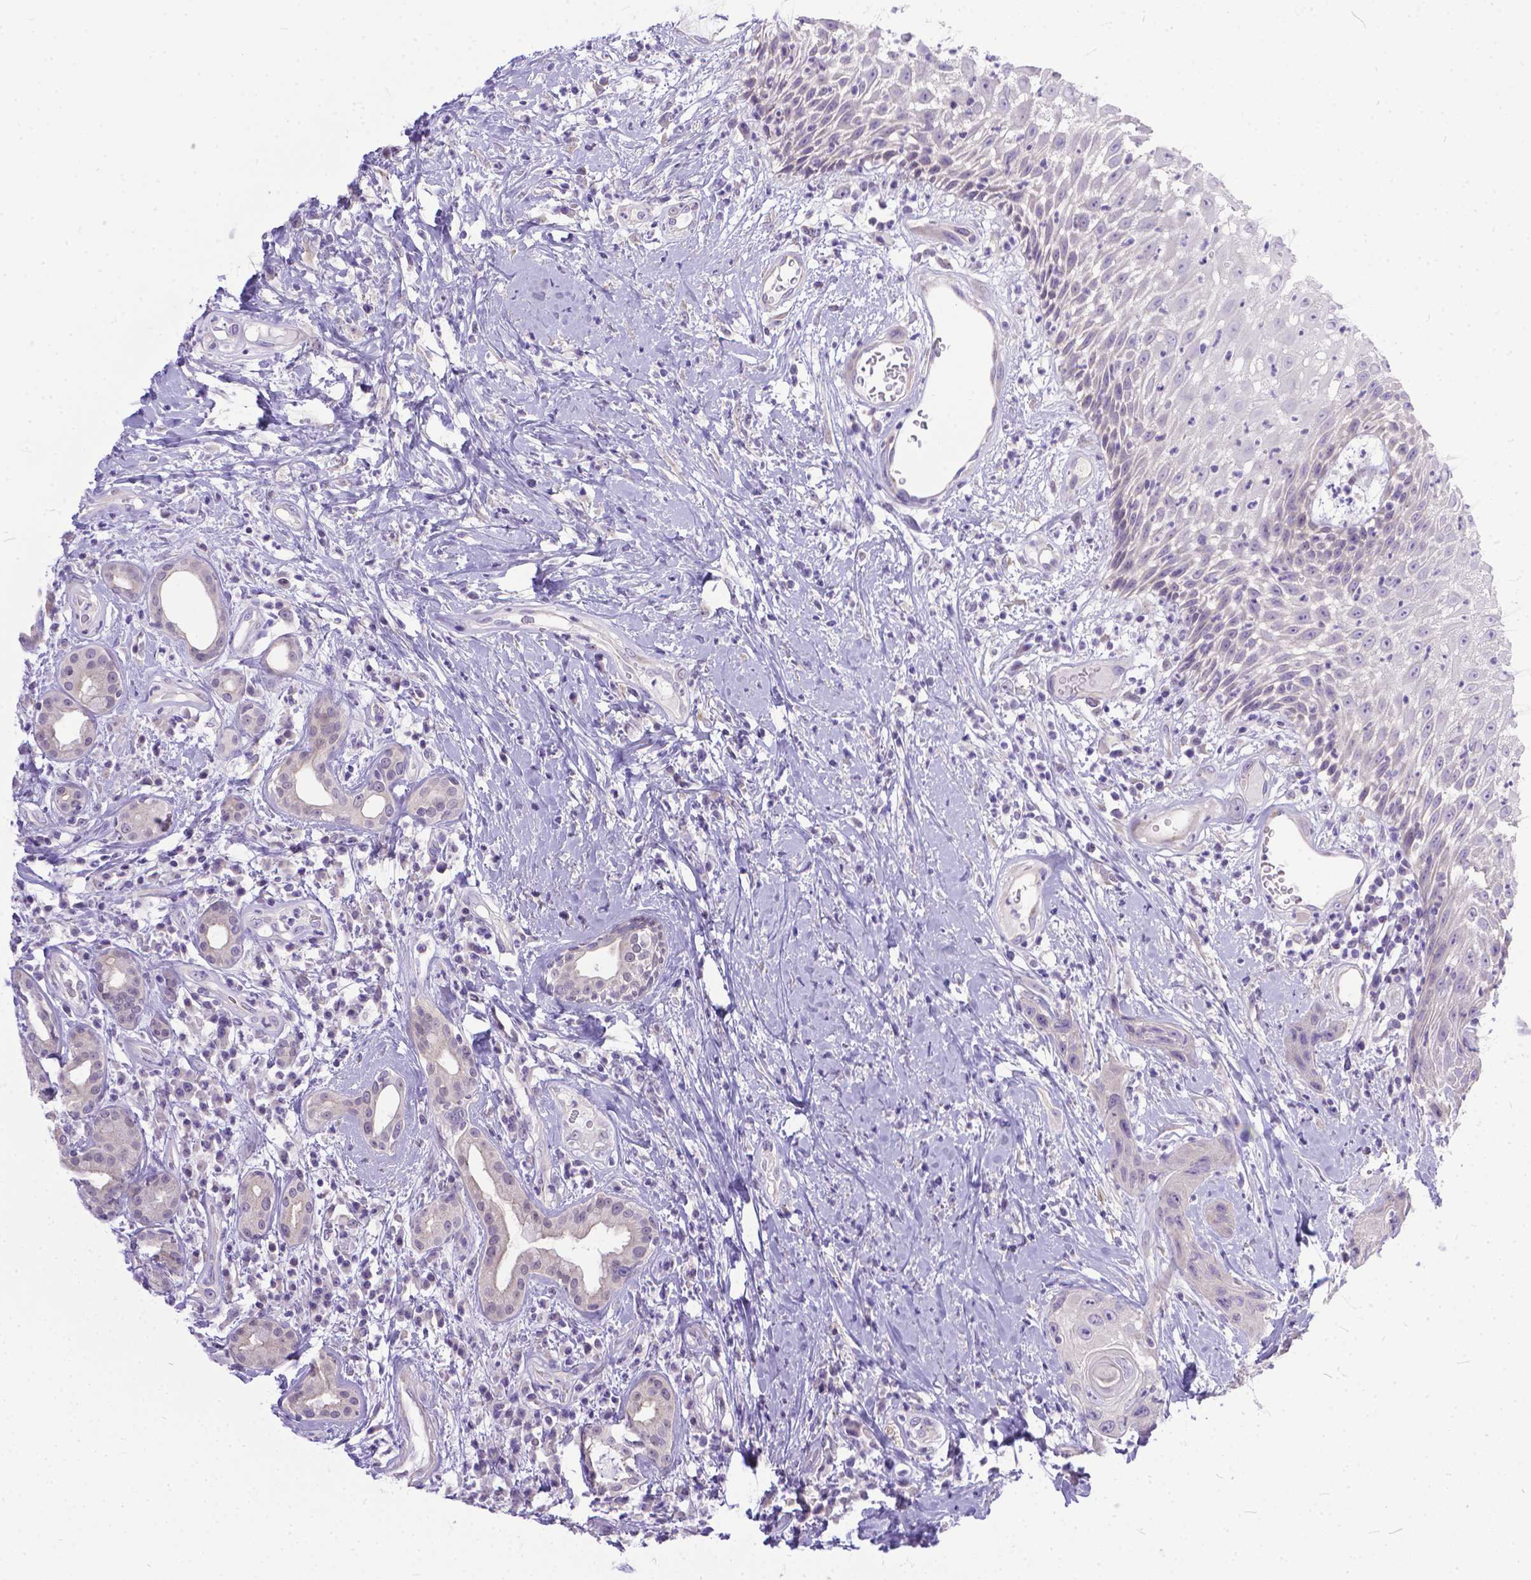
{"staining": {"intensity": "negative", "quantity": "none", "location": "none"}, "tissue": "head and neck cancer", "cell_type": "Tumor cells", "image_type": "cancer", "snomed": [{"axis": "morphology", "description": "Squamous cell carcinoma, NOS"}, {"axis": "topography", "description": "Head-Neck"}], "caption": "Immunohistochemistry (IHC) of human squamous cell carcinoma (head and neck) demonstrates no positivity in tumor cells.", "gene": "TTLL6", "patient": {"sex": "male", "age": 57}}